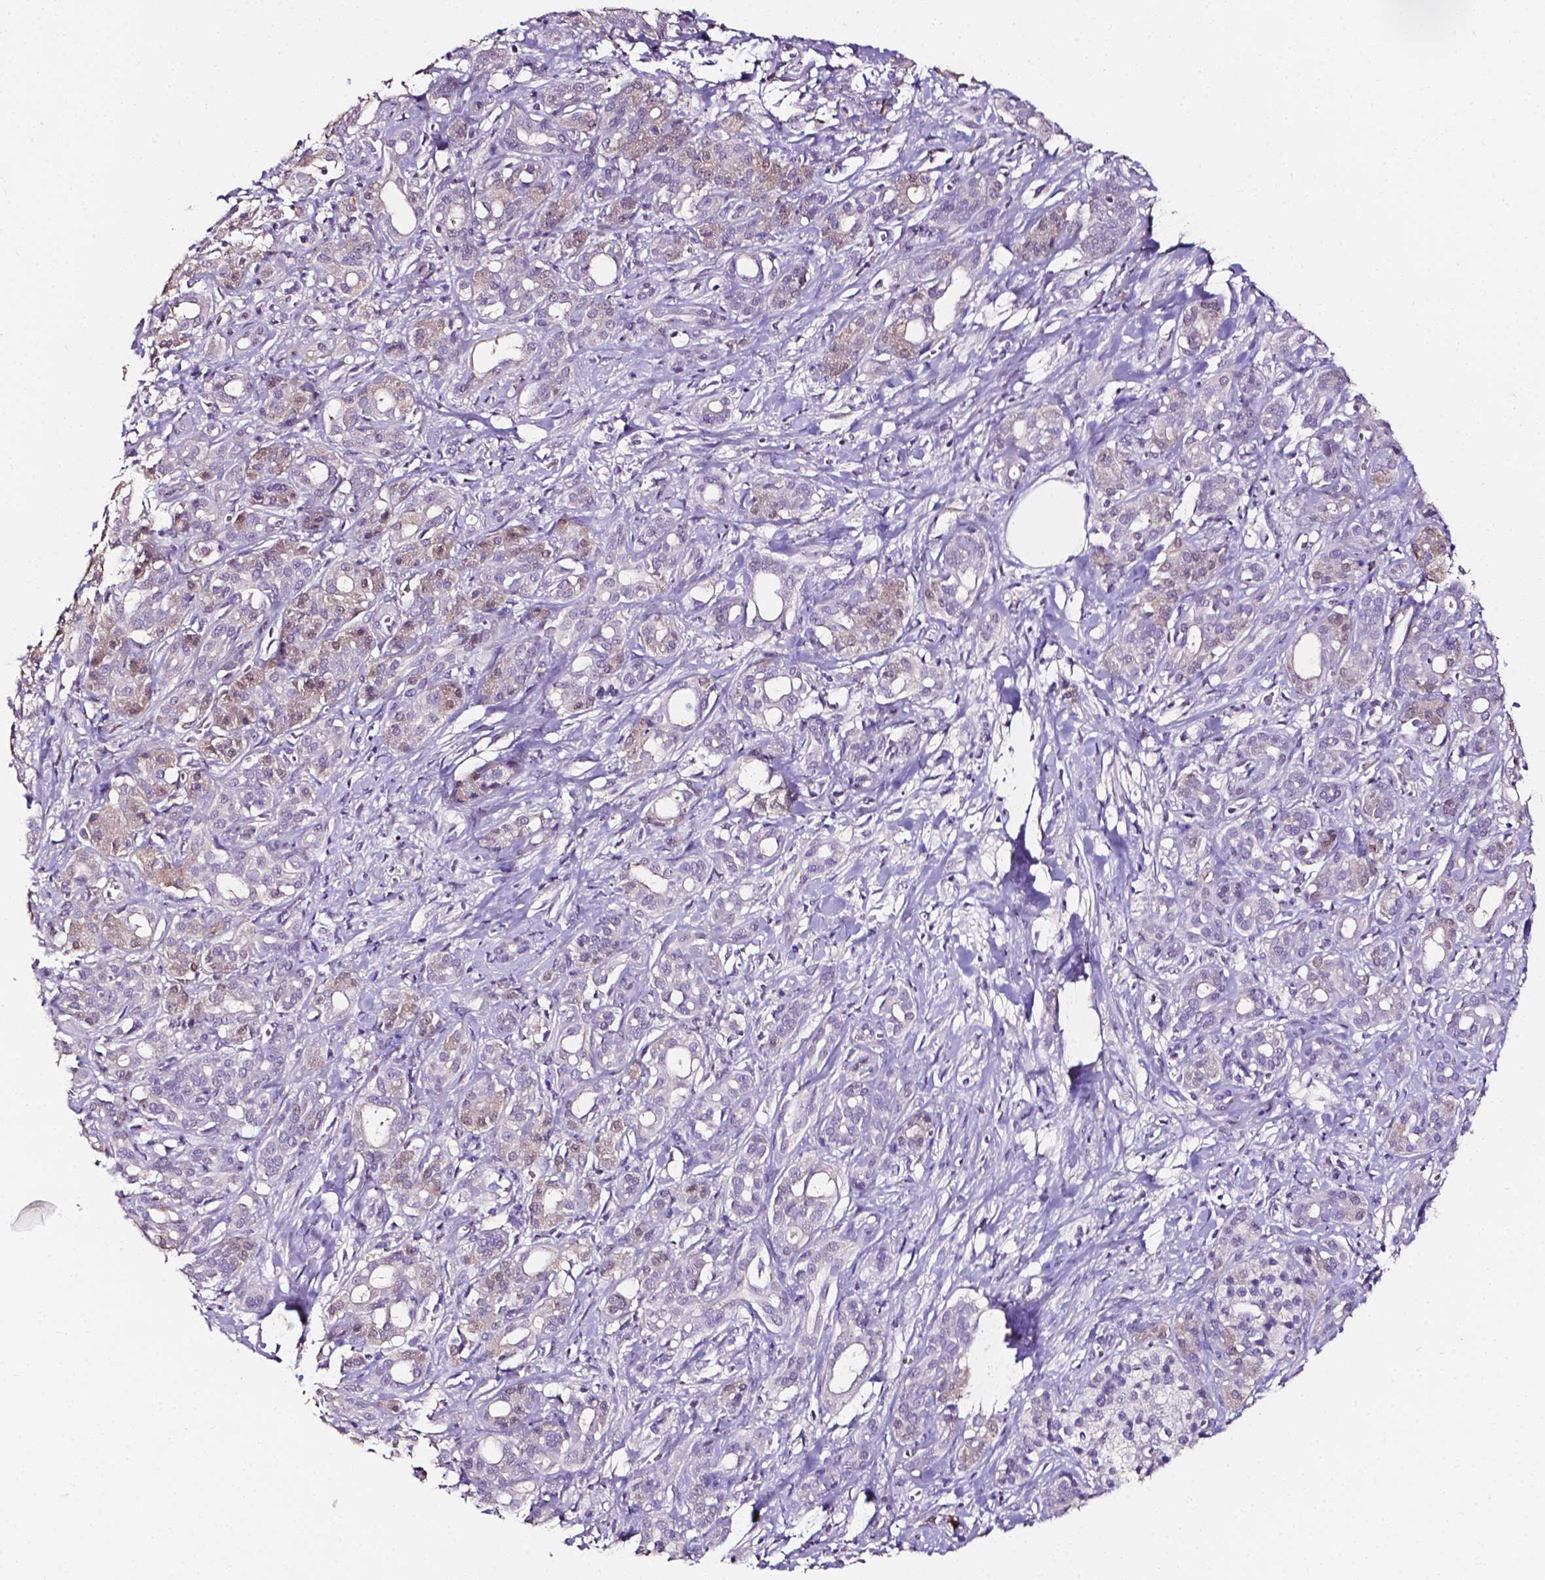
{"staining": {"intensity": "negative", "quantity": "none", "location": "none"}, "tissue": "pancreatic cancer", "cell_type": "Tumor cells", "image_type": "cancer", "snomed": [{"axis": "morphology", "description": "Adenocarcinoma, NOS"}, {"axis": "topography", "description": "Pancreas"}], "caption": "This is a image of immunohistochemistry (IHC) staining of pancreatic cancer (adenocarcinoma), which shows no staining in tumor cells.", "gene": "PSAT1", "patient": {"sex": "male", "age": 61}}